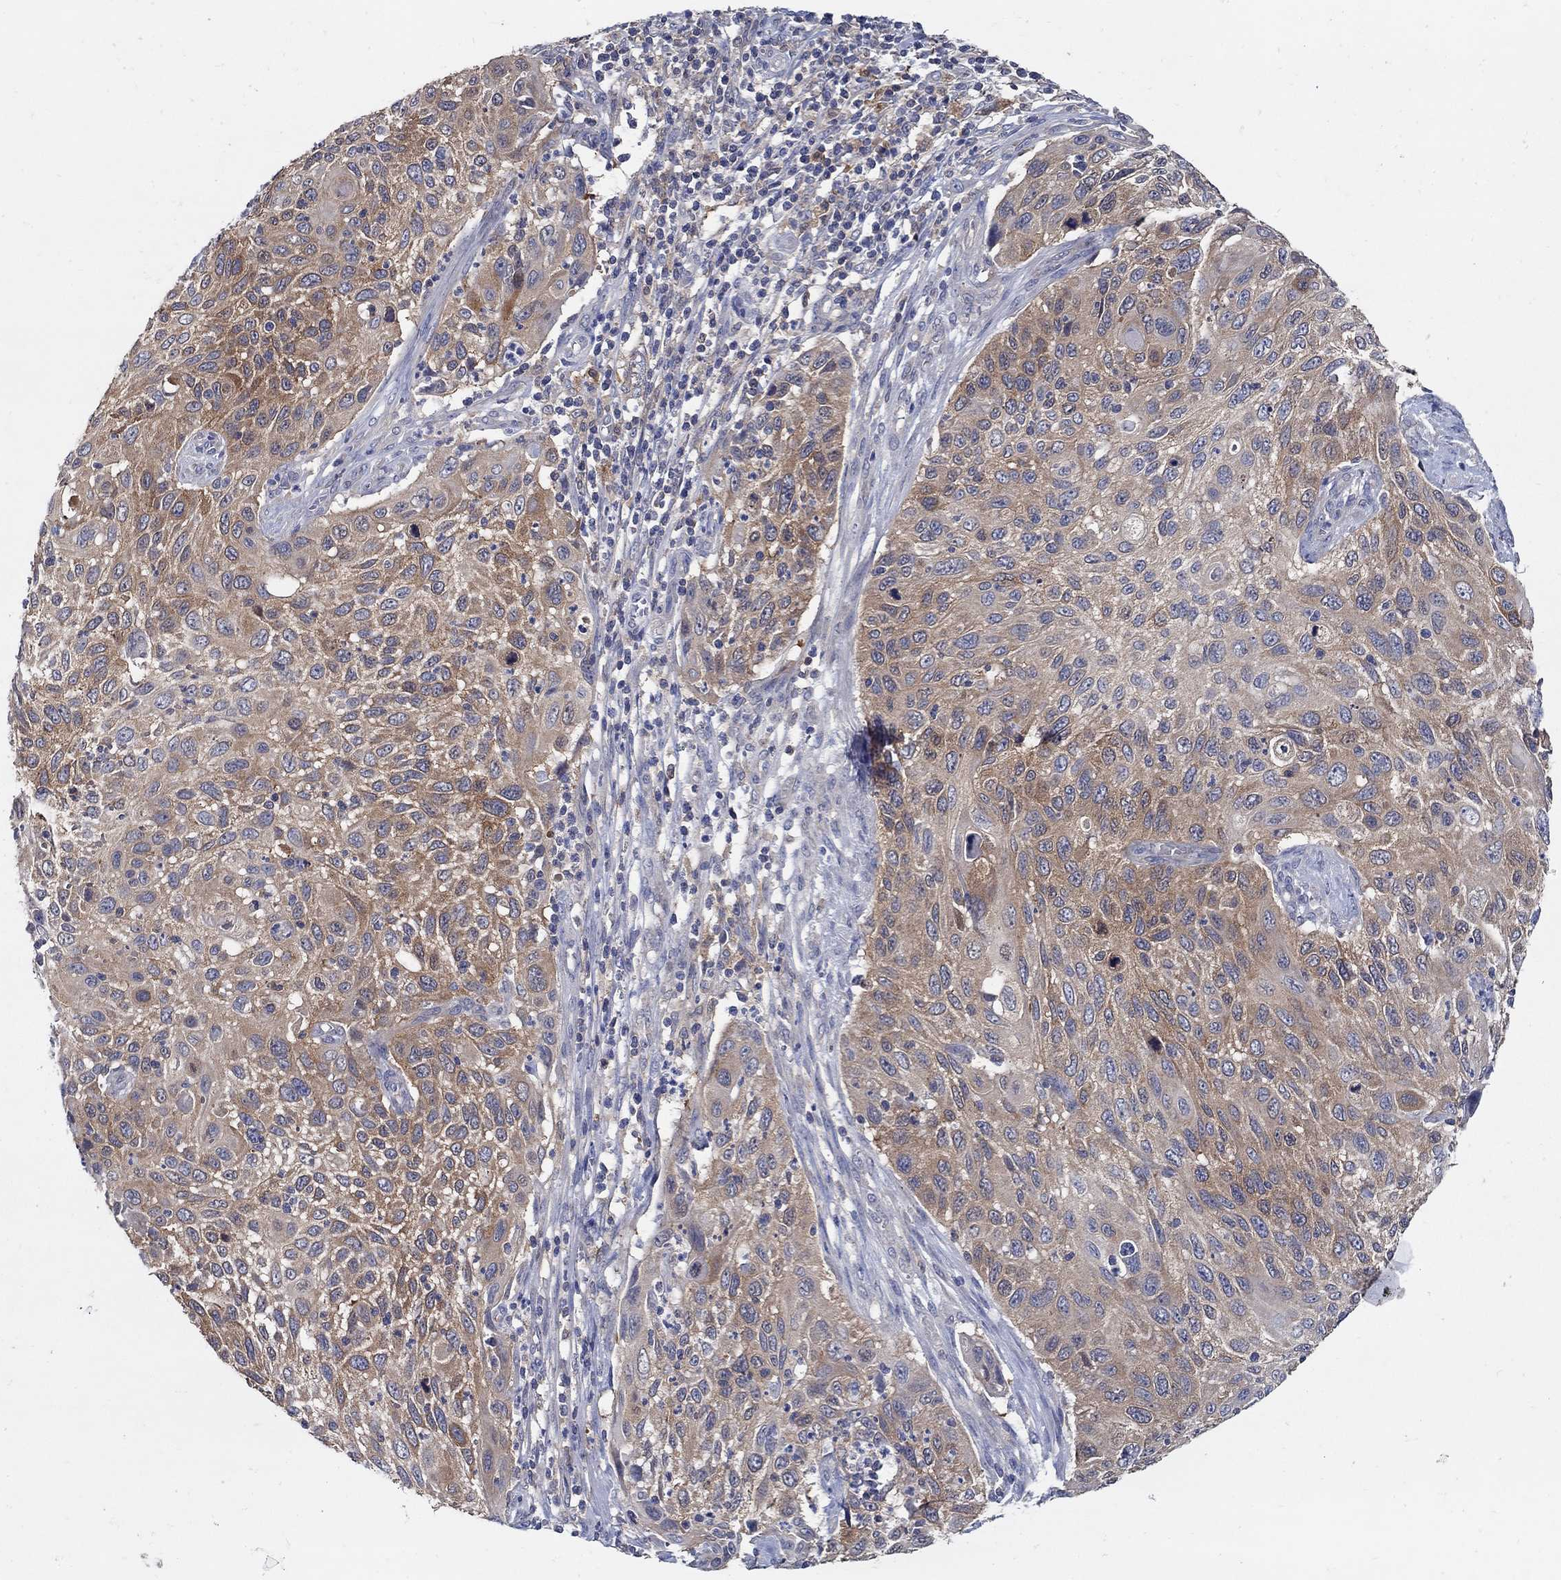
{"staining": {"intensity": "moderate", "quantity": ">75%", "location": "cytoplasmic/membranous"}, "tissue": "cervical cancer", "cell_type": "Tumor cells", "image_type": "cancer", "snomed": [{"axis": "morphology", "description": "Squamous cell carcinoma, NOS"}, {"axis": "topography", "description": "Cervix"}], "caption": "Immunohistochemical staining of cervical cancer (squamous cell carcinoma) exhibits moderate cytoplasmic/membranous protein positivity in approximately >75% of tumor cells.", "gene": "MTHFR", "patient": {"sex": "female", "age": 70}}